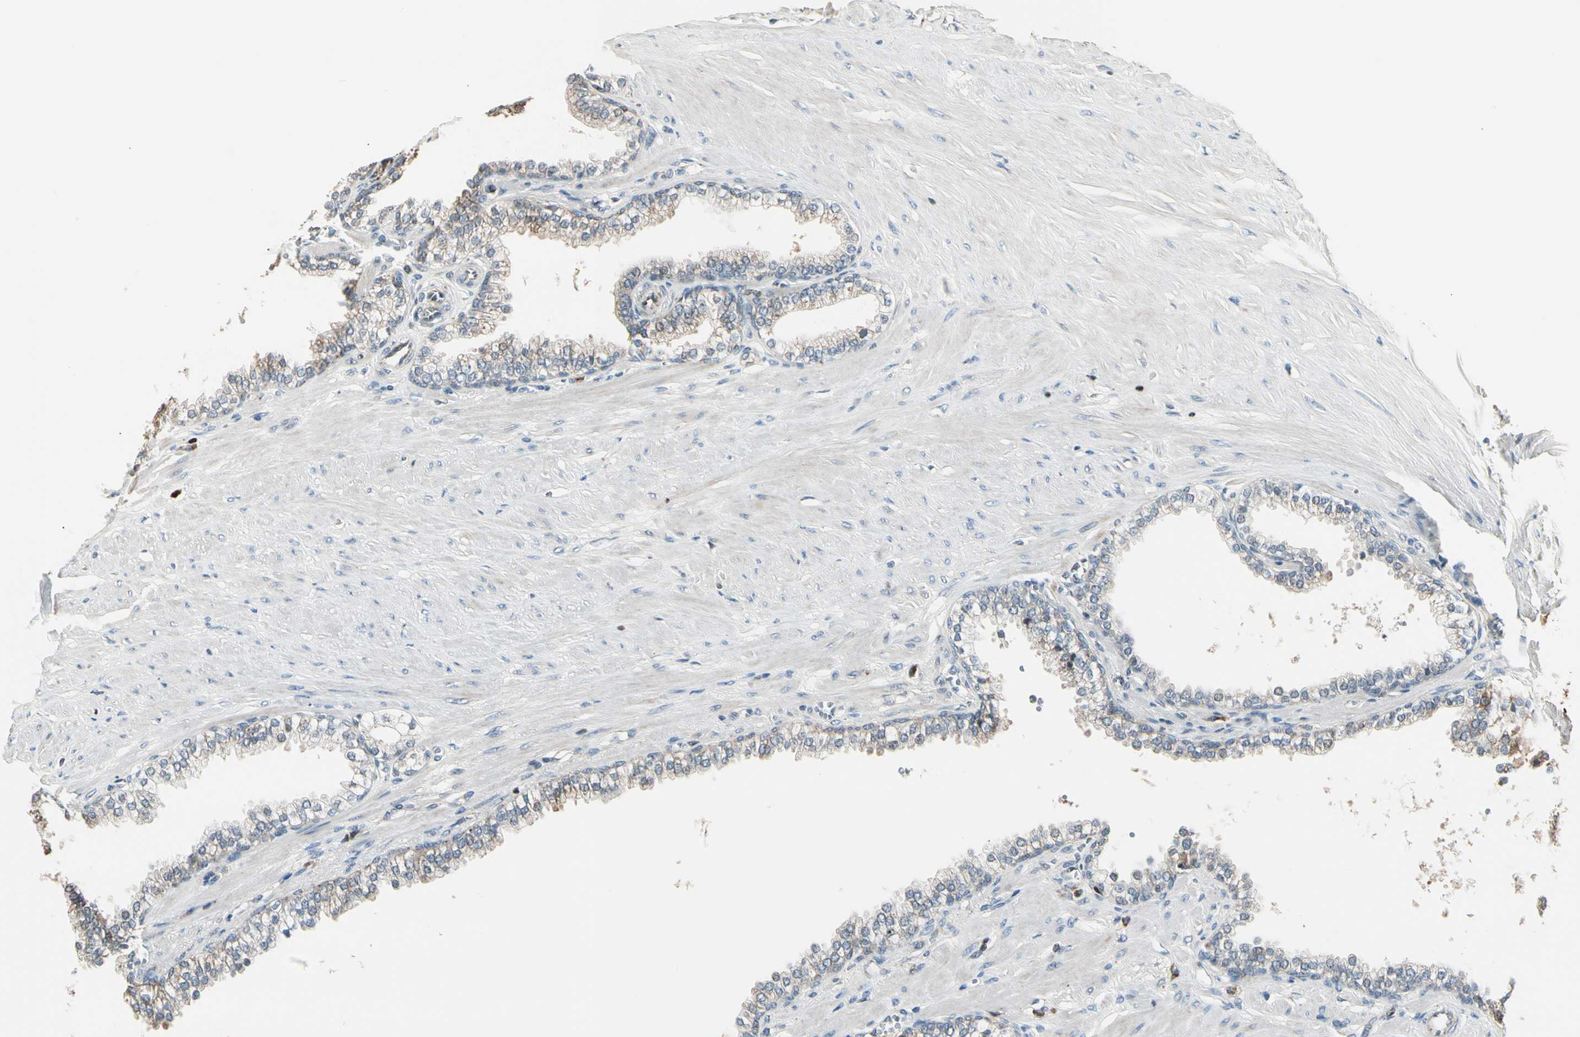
{"staining": {"intensity": "moderate", "quantity": "25%-75%", "location": "cytoplasmic/membranous"}, "tissue": "prostate", "cell_type": "Glandular cells", "image_type": "normal", "snomed": [{"axis": "morphology", "description": "Normal tissue, NOS"}, {"axis": "topography", "description": "Prostate"}], "caption": "High-magnification brightfield microscopy of unremarkable prostate stained with DAB (3,3'-diaminobenzidine) (brown) and counterstained with hematoxylin (blue). glandular cells exhibit moderate cytoplasmic/membranous positivity is present in approximately25%-75% of cells. The staining is performed using DAB (3,3'-diaminobenzidine) brown chromogen to label protein expression. The nuclei are counter-stained blue using hematoxylin.", "gene": "IP6K2", "patient": {"sex": "male", "age": 64}}